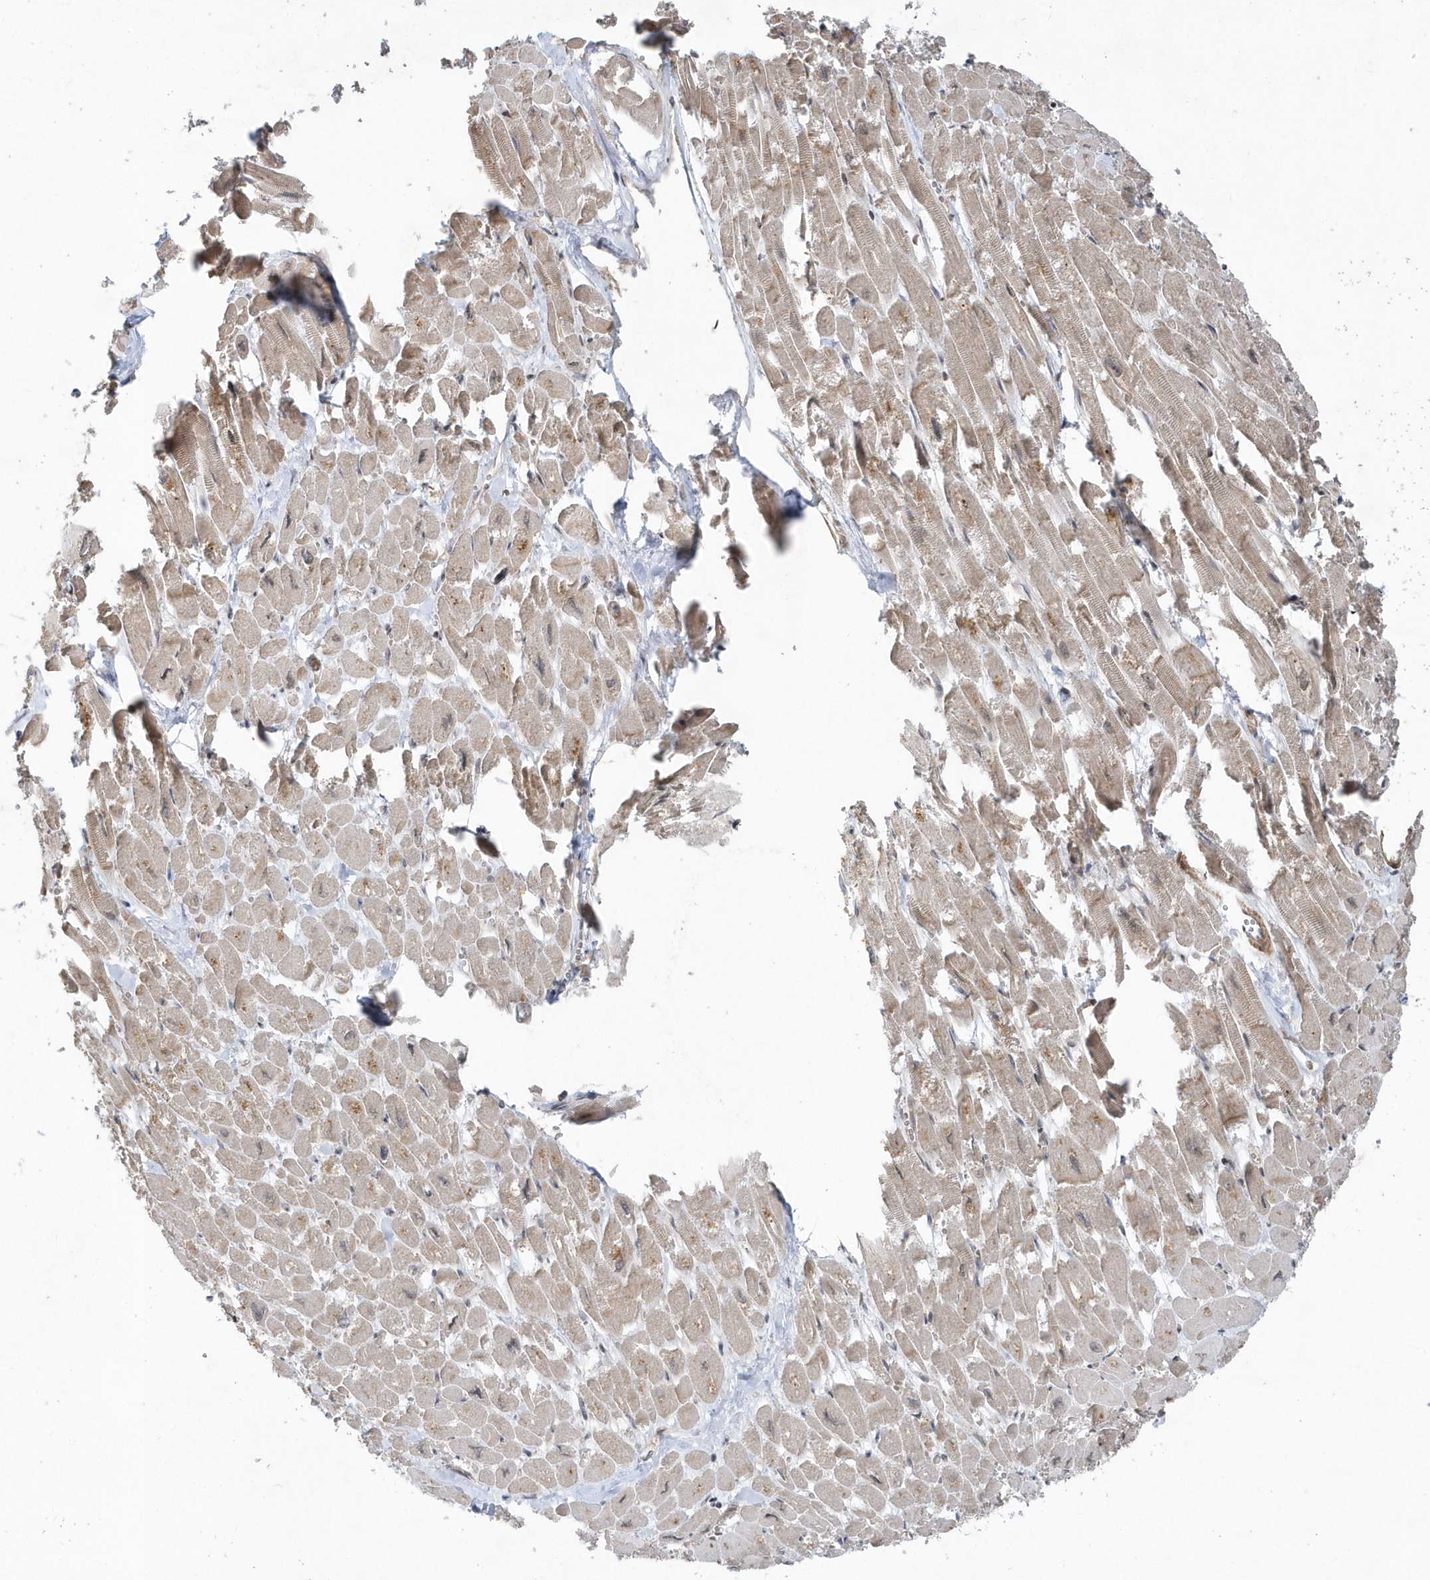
{"staining": {"intensity": "weak", "quantity": "25%-75%", "location": "cytoplasmic/membranous,nuclear"}, "tissue": "heart muscle", "cell_type": "Cardiomyocytes", "image_type": "normal", "snomed": [{"axis": "morphology", "description": "Normal tissue, NOS"}, {"axis": "topography", "description": "Heart"}], "caption": "Immunohistochemical staining of unremarkable human heart muscle exhibits 25%-75% levels of weak cytoplasmic/membranous,nuclear protein positivity in about 25%-75% of cardiomyocytes.", "gene": "MXI1", "patient": {"sex": "male", "age": 54}}